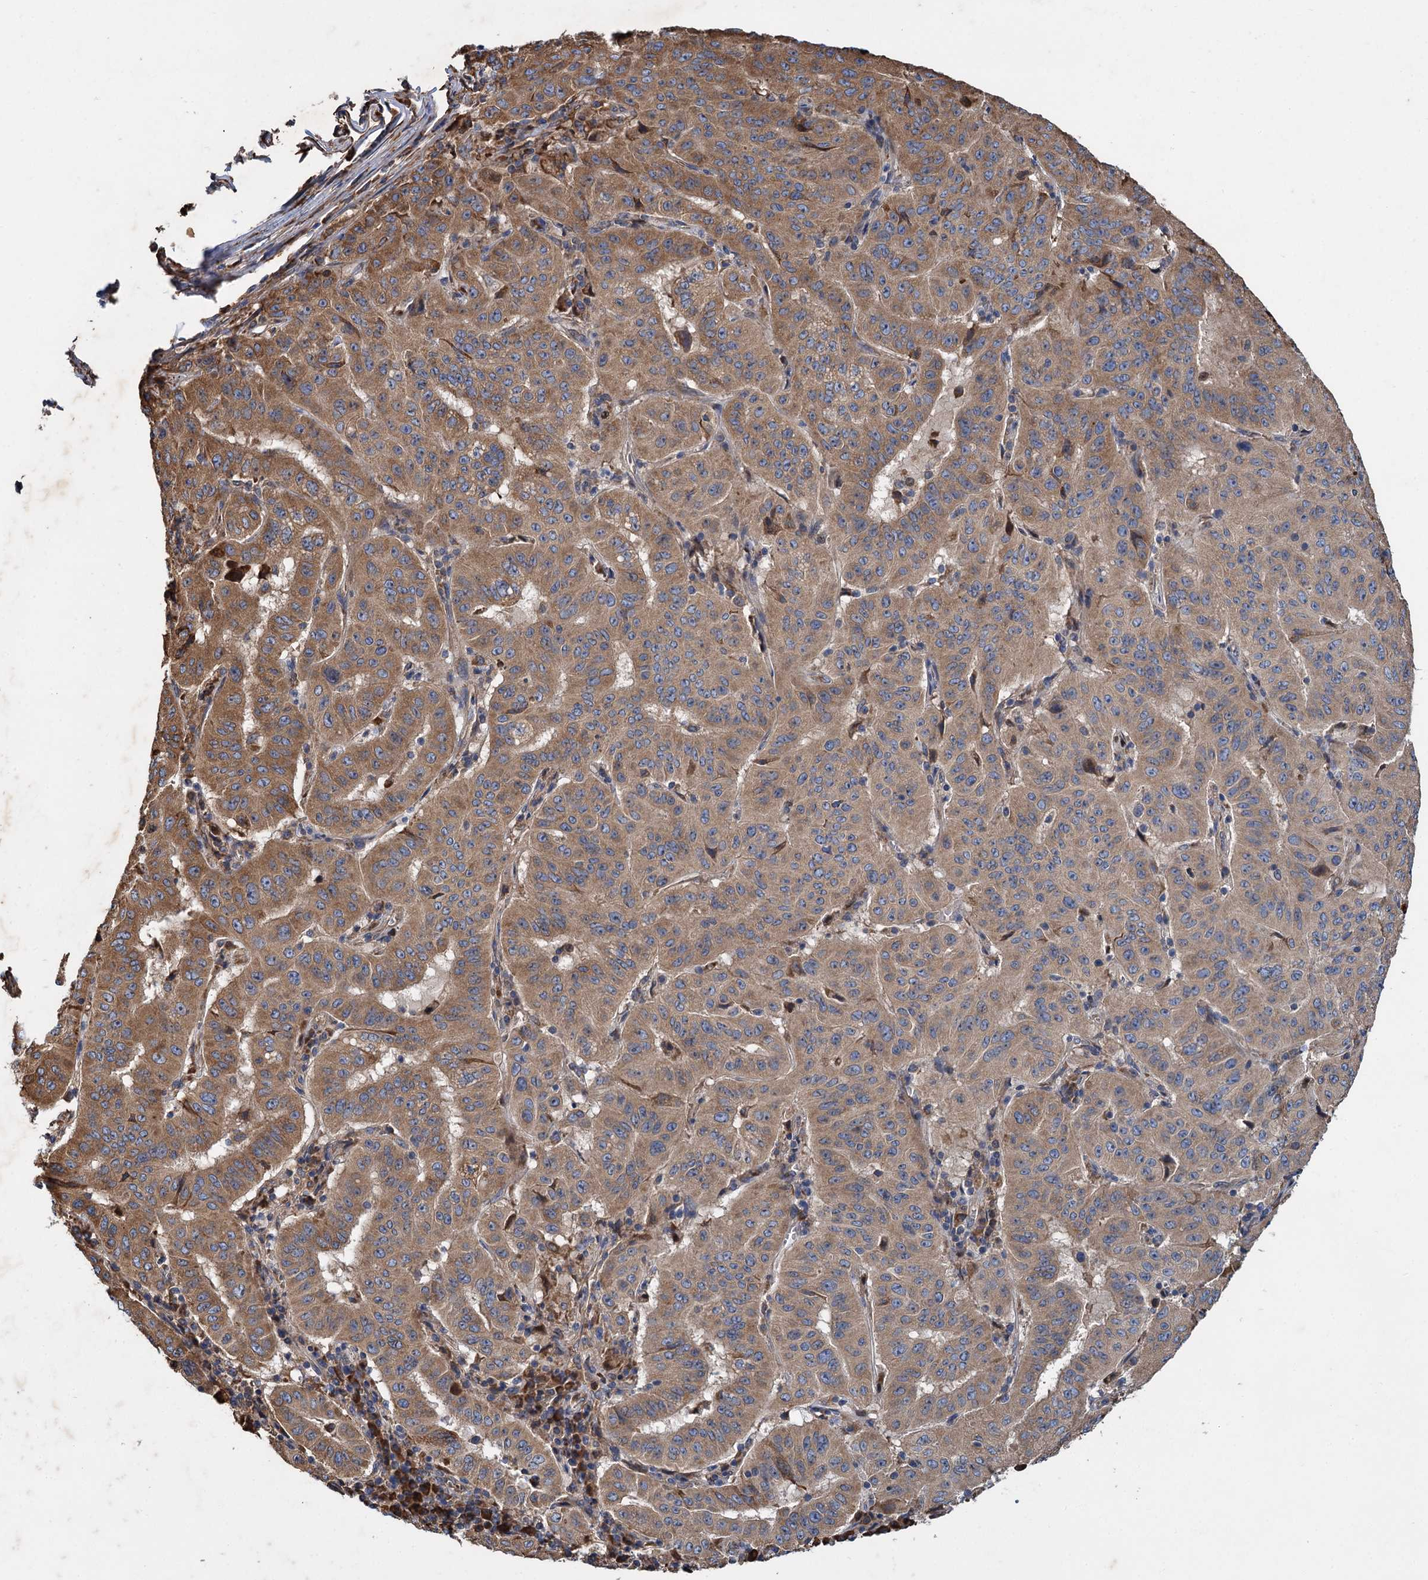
{"staining": {"intensity": "moderate", "quantity": ">75%", "location": "cytoplasmic/membranous"}, "tissue": "pancreatic cancer", "cell_type": "Tumor cells", "image_type": "cancer", "snomed": [{"axis": "morphology", "description": "Adenocarcinoma, NOS"}, {"axis": "topography", "description": "Pancreas"}], "caption": "Protein expression analysis of human adenocarcinoma (pancreatic) reveals moderate cytoplasmic/membranous positivity in approximately >75% of tumor cells. (DAB (3,3'-diaminobenzidine) IHC, brown staining for protein, blue staining for nuclei).", "gene": "LINS1", "patient": {"sex": "male", "age": 63}}